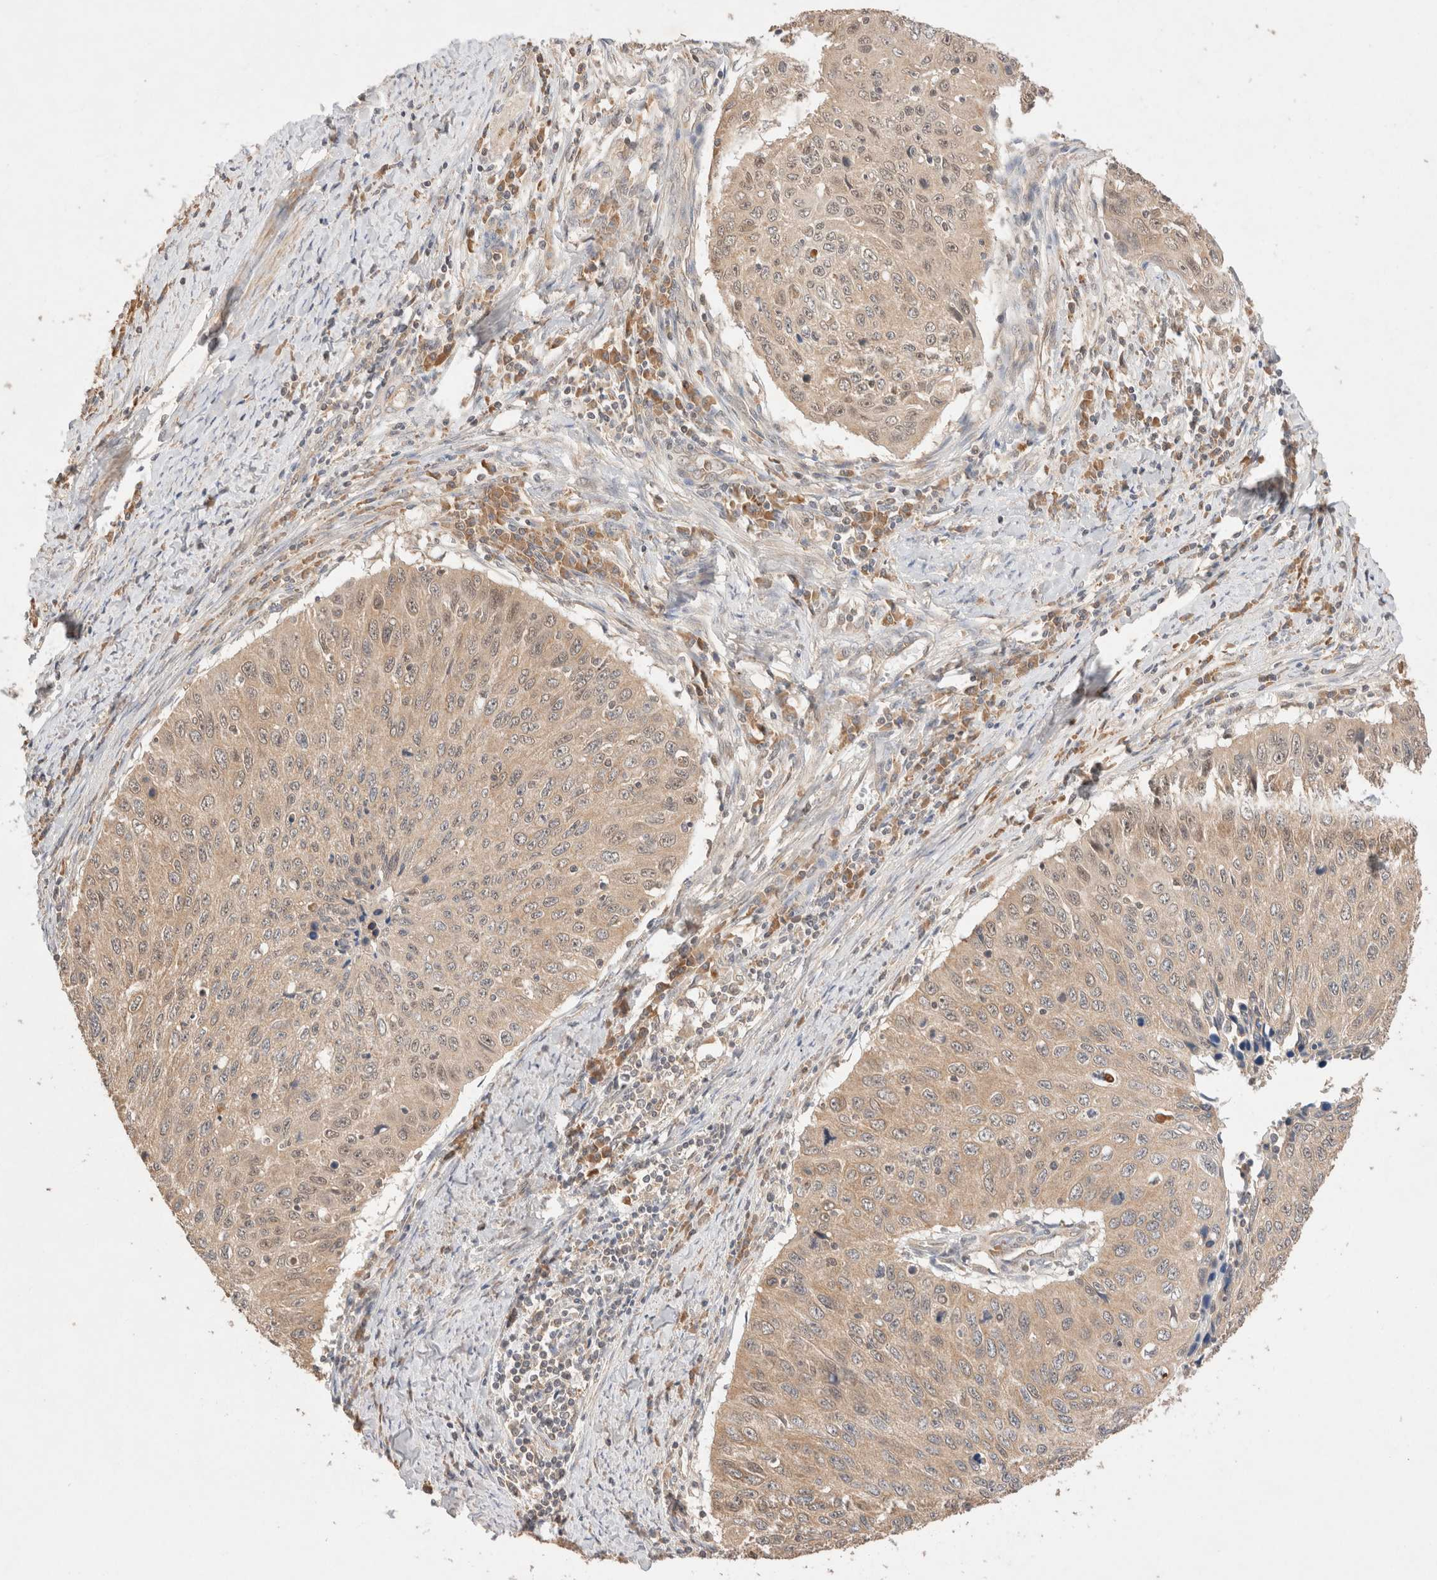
{"staining": {"intensity": "weak", "quantity": ">75%", "location": "cytoplasmic/membranous"}, "tissue": "cervical cancer", "cell_type": "Tumor cells", "image_type": "cancer", "snomed": [{"axis": "morphology", "description": "Squamous cell carcinoma, NOS"}, {"axis": "topography", "description": "Cervix"}], "caption": "Immunohistochemical staining of squamous cell carcinoma (cervical) exhibits low levels of weak cytoplasmic/membranous expression in about >75% of tumor cells.", "gene": "CARNMT1", "patient": {"sex": "female", "age": 53}}